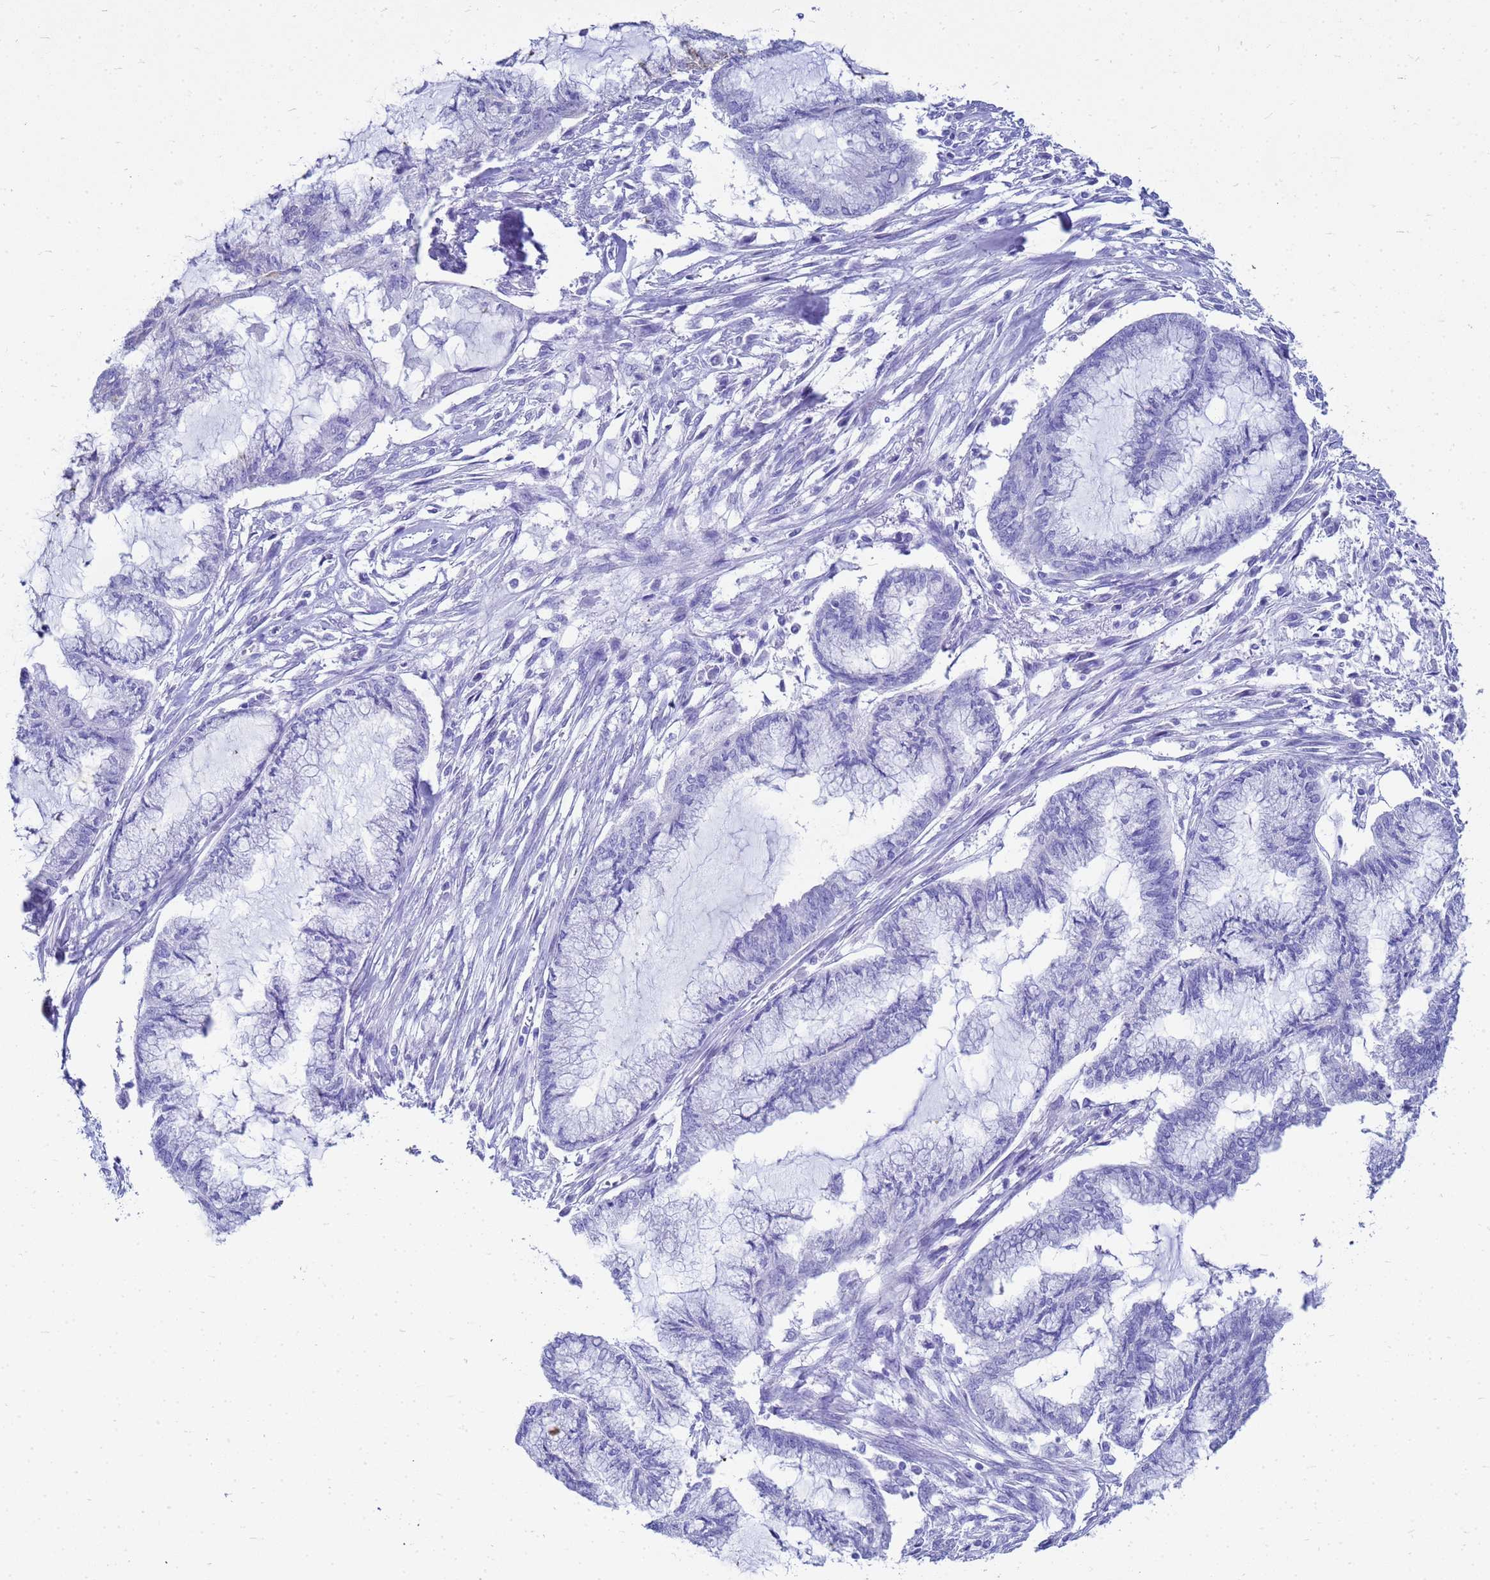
{"staining": {"intensity": "negative", "quantity": "none", "location": "none"}, "tissue": "endometrial cancer", "cell_type": "Tumor cells", "image_type": "cancer", "snomed": [{"axis": "morphology", "description": "Adenocarcinoma, NOS"}, {"axis": "topography", "description": "Endometrium"}], "caption": "This image is of endometrial cancer stained with immunohistochemistry to label a protein in brown with the nuclei are counter-stained blue. There is no staining in tumor cells.", "gene": "CKB", "patient": {"sex": "female", "age": 86}}